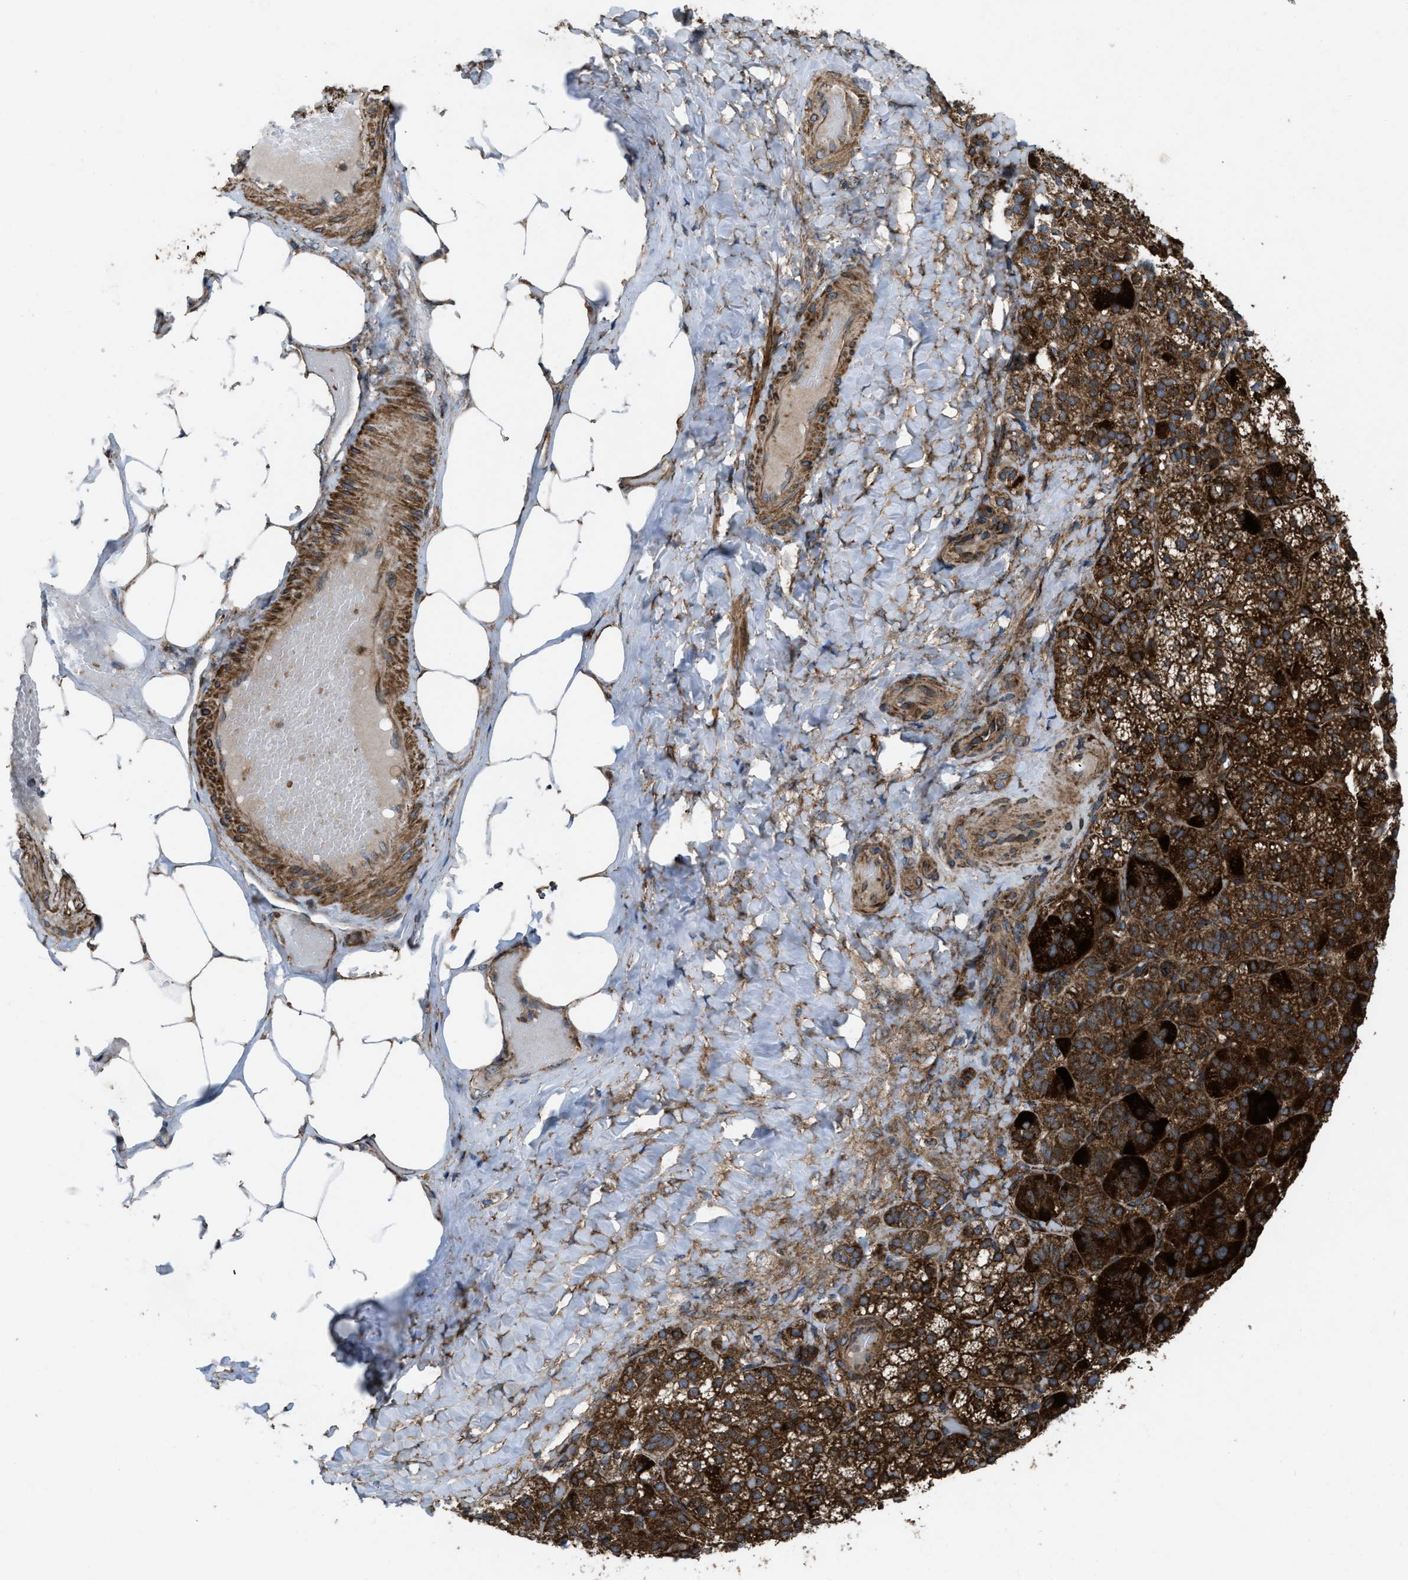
{"staining": {"intensity": "strong", "quantity": ">75%", "location": "cytoplasmic/membranous"}, "tissue": "adrenal gland", "cell_type": "Glandular cells", "image_type": "normal", "snomed": [{"axis": "morphology", "description": "Normal tissue, NOS"}, {"axis": "topography", "description": "Adrenal gland"}], "caption": "Immunohistochemistry (DAB) staining of normal human adrenal gland reveals strong cytoplasmic/membranous protein staining in approximately >75% of glandular cells. (DAB IHC, brown staining for protein, blue staining for nuclei).", "gene": "PER3", "patient": {"sex": "female", "age": 59}}